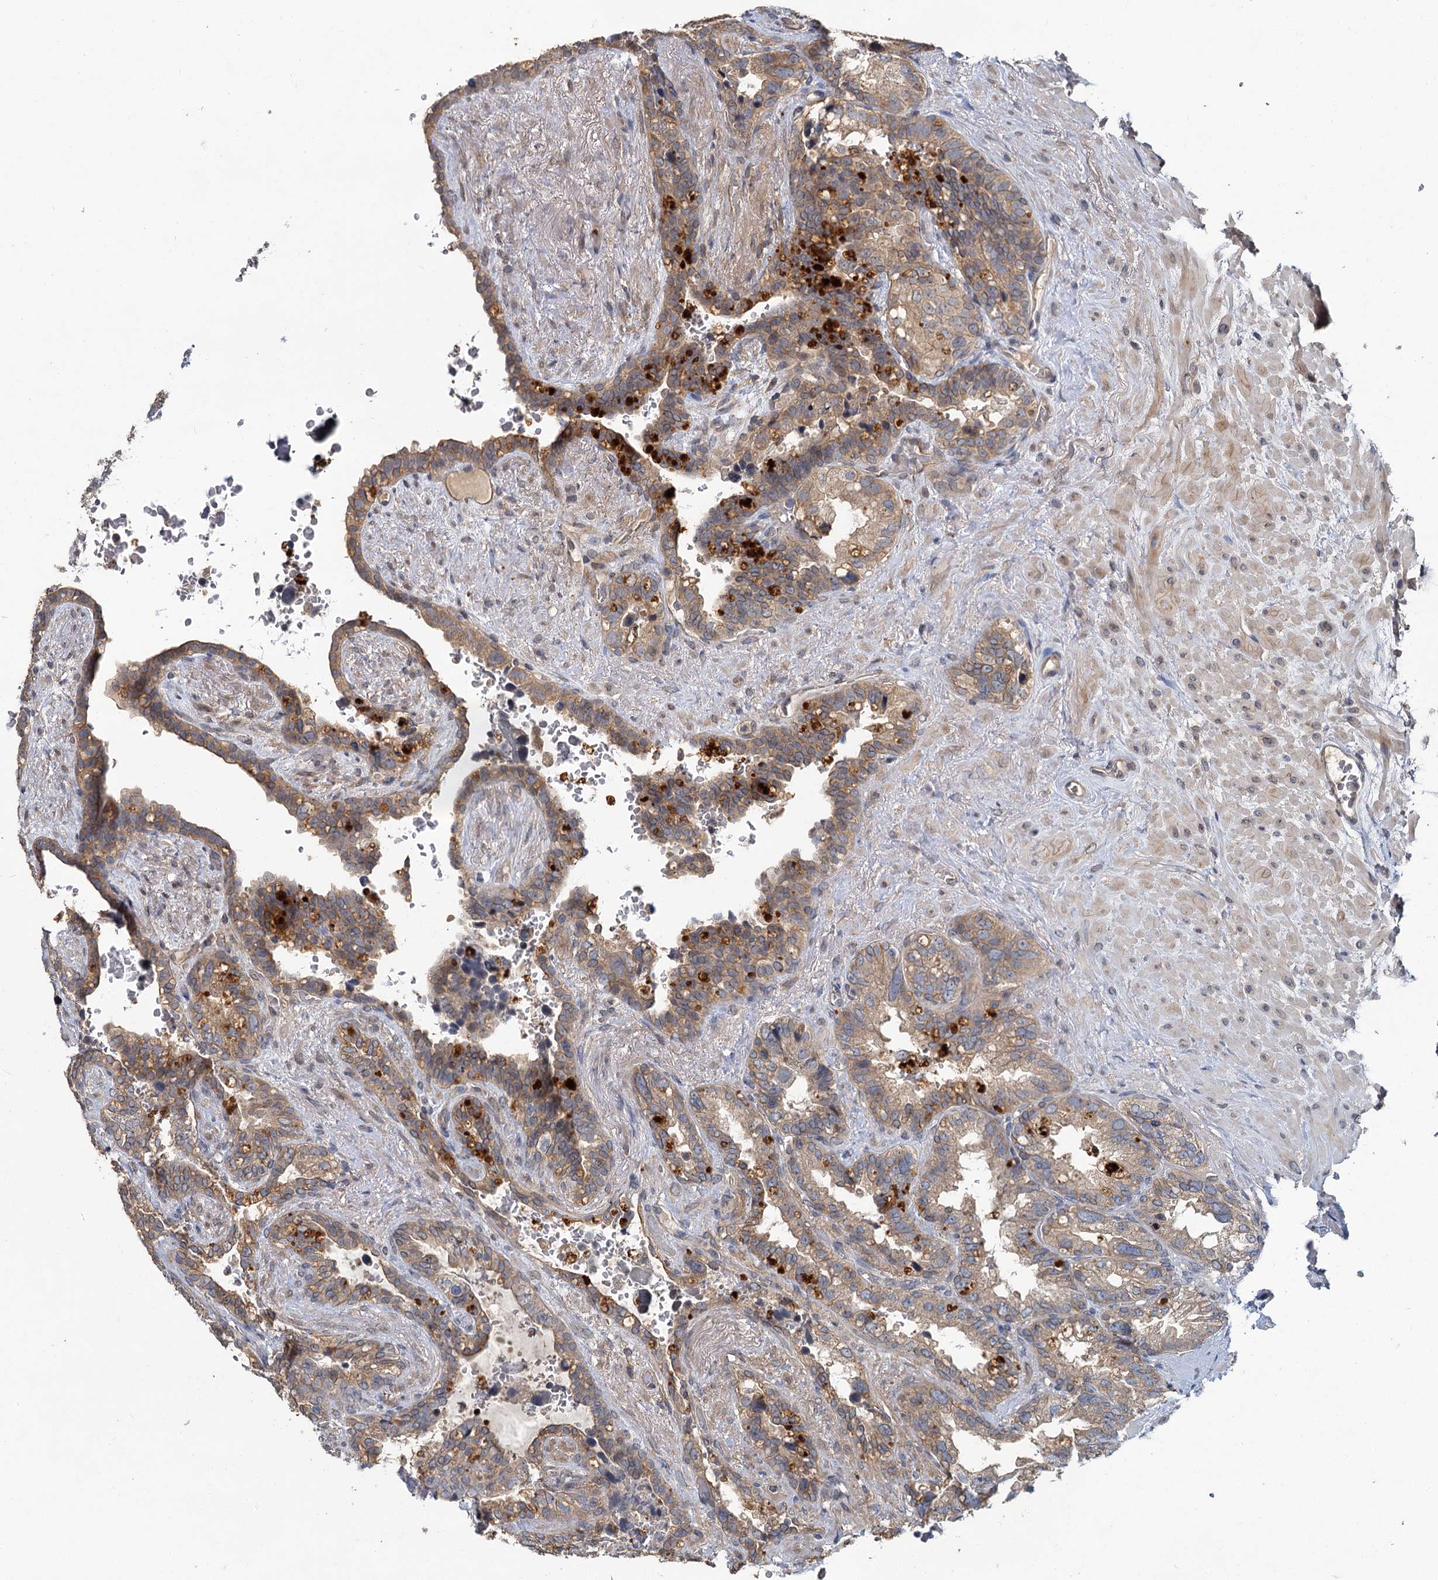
{"staining": {"intensity": "moderate", "quantity": "25%-75%", "location": "cytoplasmic/membranous"}, "tissue": "seminal vesicle", "cell_type": "Glandular cells", "image_type": "normal", "snomed": [{"axis": "morphology", "description": "Normal tissue, NOS"}, {"axis": "topography", "description": "Seminal veicle"}], "caption": "Immunohistochemical staining of benign seminal vesicle reveals moderate cytoplasmic/membranous protein expression in approximately 25%-75% of glandular cells. (DAB IHC, brown staining for protein, blue staining for nuclei).", "gene": "ZNF324", "patient": {"sex": "male", "age": 80}}